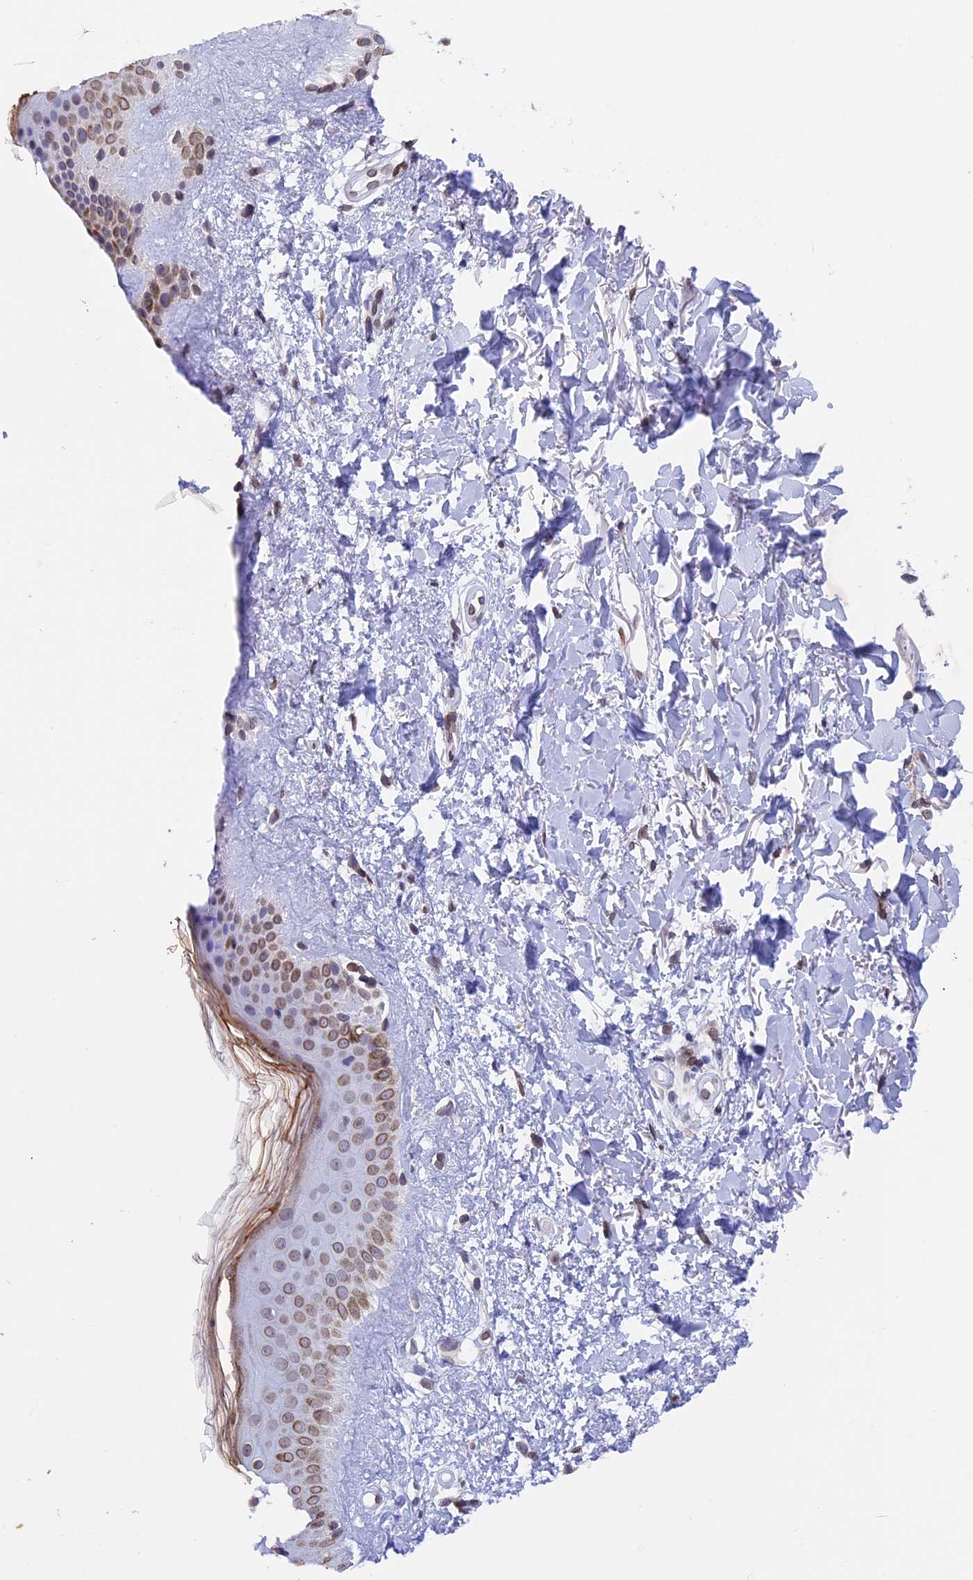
{"staining": {"intensity": "moderate", "quantity": ">75%", "location": "cytoplasmic/membranous,nuclear"}, "tissue": "skin", "cell_type": "Fibroblasts", "image_type": "normal", "snomed": [{"axis": "morphology", "description": "Normal tissue, NOS"}, {"axis": "topography", "description": "Skin"}], "caption": "The histopathology image displays staining of unremarkable skin, revealing moderate cytoplasmic/membranous,nuclear protein expression (brown color) within fibroblasts.", "gene": "TMPRSS7", "patient": {"sex": "female", "age": 58}}